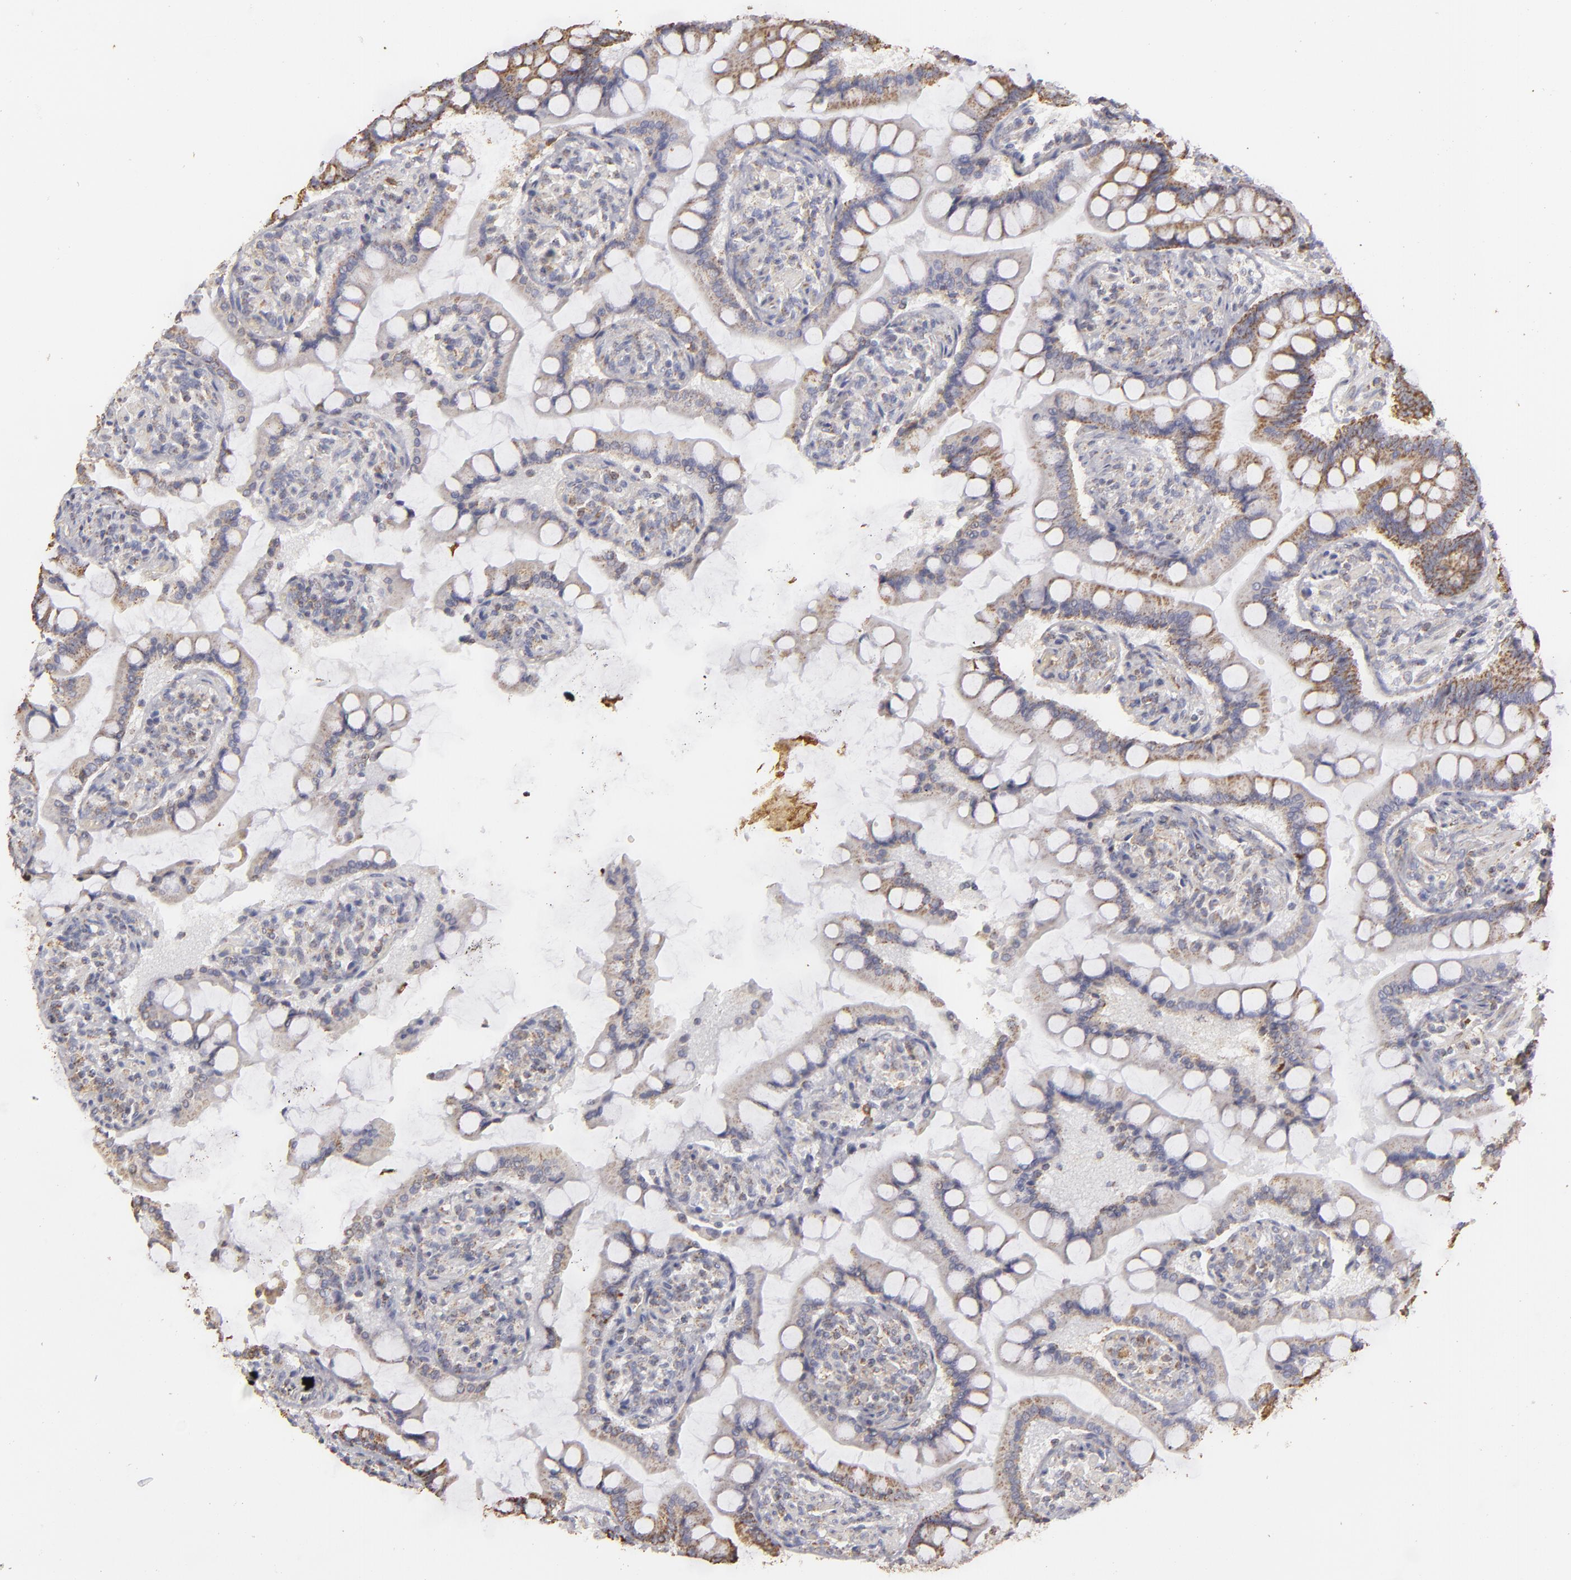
{"staining": {"intensity": "moderate", "quantity": ">75%", "location": "cytoplasmic/membranous"}, "tissue": "small intestine", "cell_type": "Glandular cells", "image_type": "normal", "snomed": [{"axis": "morphology", "description": "Normal tissue, NOS"}, {"axis": "topography", "description": "Small intestine"}], "caption": "Protein expression analysis of benign small intestine displays moderate cytoplasmic/membranous expression in about >75% of glandular cells. (Brightfield microscopy of DAB IHC at high magnification).", "gene": "CFB", "patient": {"sex": "male", "age": 41}}